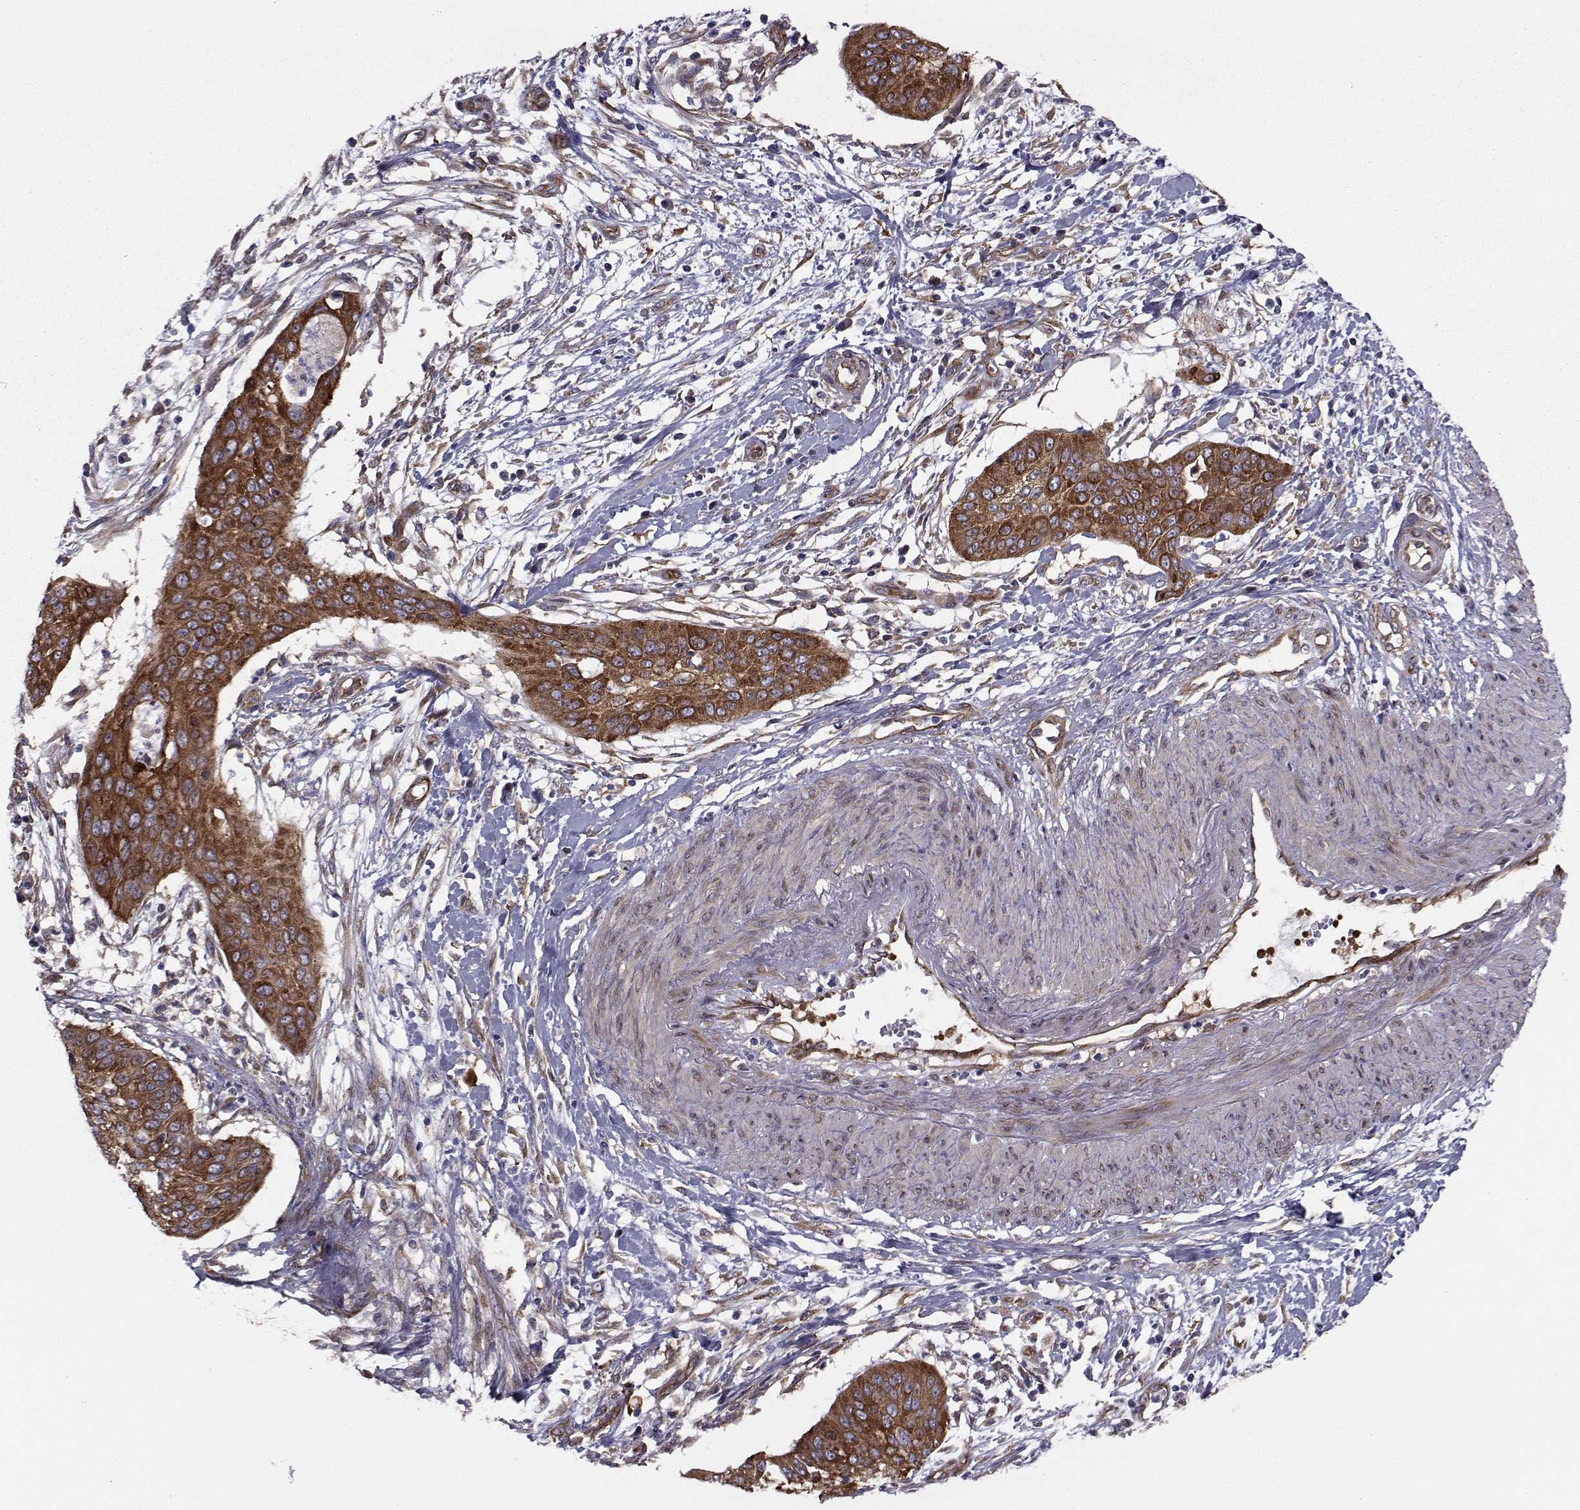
{"staining": {"intensity": "strong", "quantity": ">75%", "location": "cytoplasmic/membranous"}, "tissue": "cervical cancer", "cell_type": "Tumor cells", "image_type": "cancer", "snomed": [{"axis": "morphology", "description": "Squamous cell carcinoma, NOS"}, {"axis": "topography", "description": "Cervix"}], "caption": "A high amount of strong cytoplasmic/membranous expression is identified in about >75% of tumor cells in squamous cell carcinoma (cervical) tissue. Using DAB (brown) and hematoxylin (blue) stains, captured at high magnification using brightfield microscopy.", "gene": "TRIP10", "patient": {"sex": "female", "age": 39}}